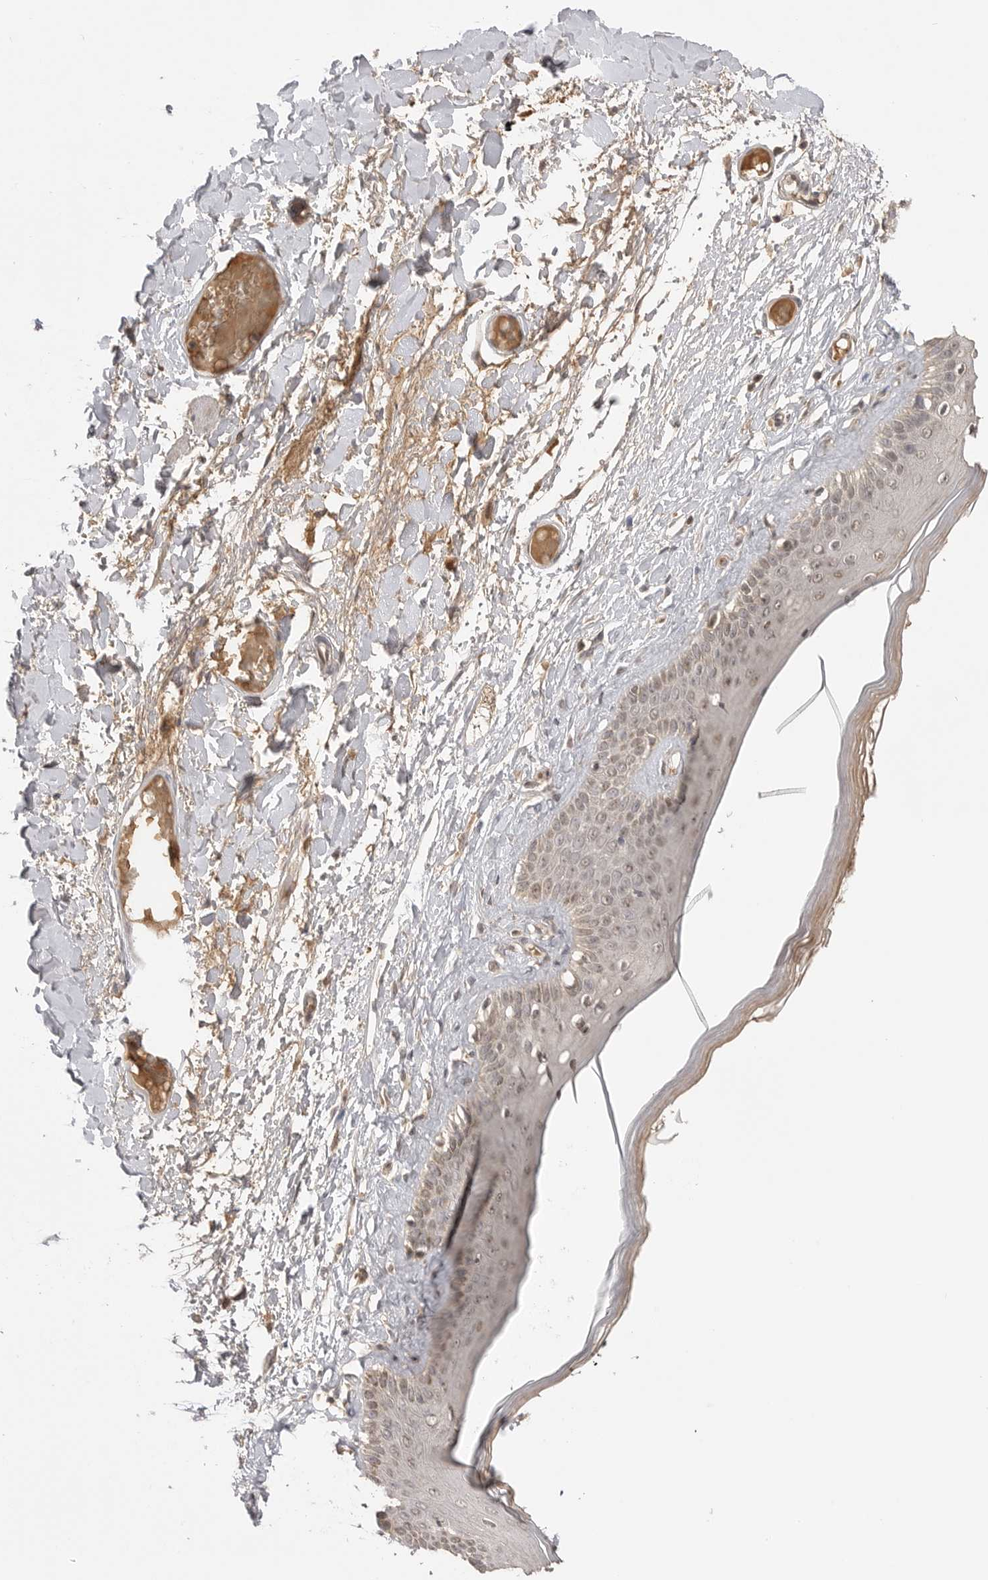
{"staining": {"intensity": "weak", "quantity": "25%-75%", "location": "nuclear"}, "tissue": "skin", "cell_type": "Epidermal cells", "image_type": "normal", "snomed": [{"axis": "morphology", "description": "Normal tissue, NOS"}, {"axis": "topography", "description": "Vulva"}], "caption": "Immunohistochemistry (IHC) histopathology image of unremarkable skin: skin stained using immunohistochemistry reveals low levels of weak protein expression localized specifically in the nuclear of epidermal cells, appearing as a nuclear brown color.", "gene": "ASPSCR1", "patient": {"sex": "female", "age": 73}}